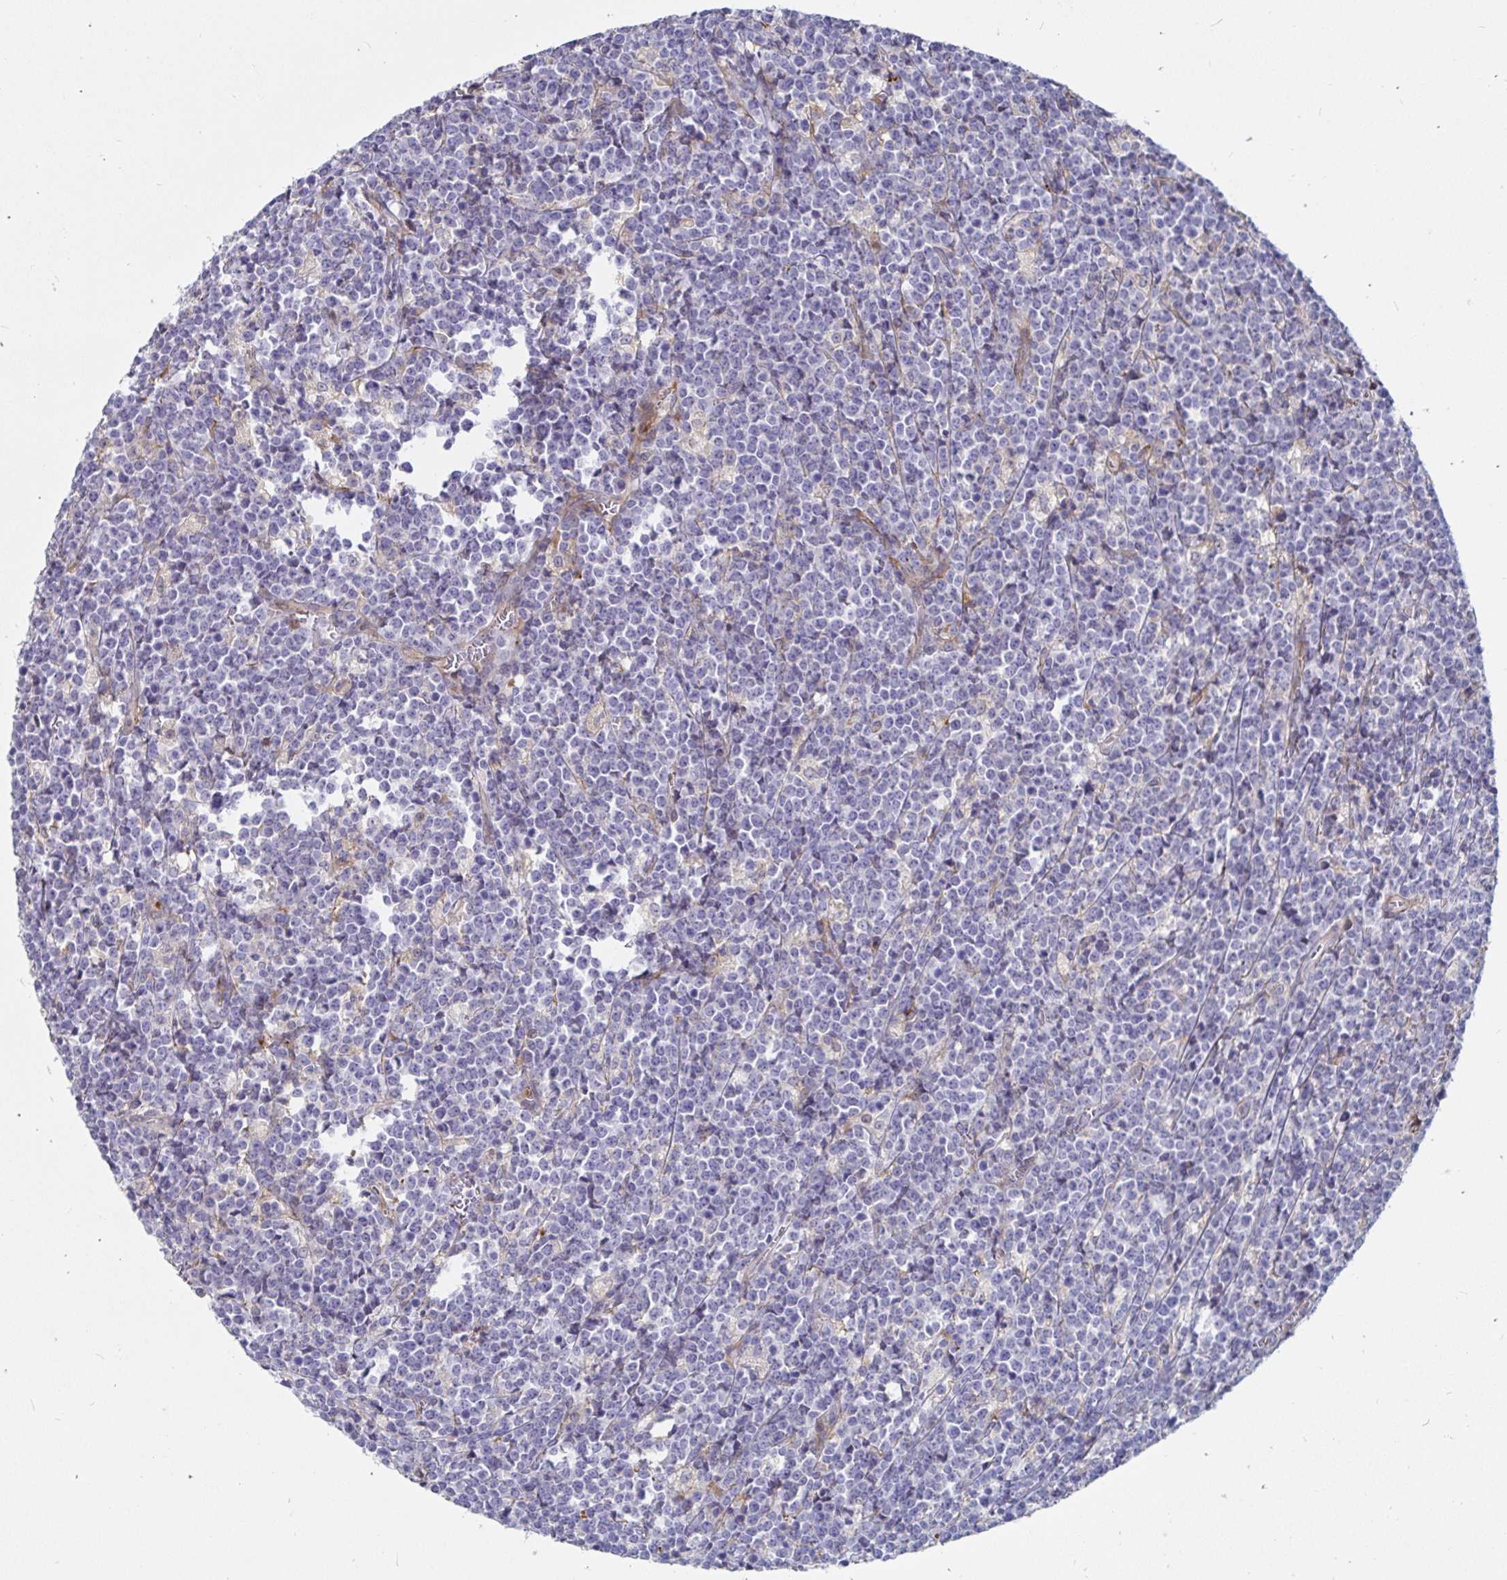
{"staining": {"intensity": "negative", "quantity": "none", "location": "none"}, "tissue": "lymphoma", "cell_type": "Tumor cells", "image_type": "cancer", "snomed": [{"axis": "morphology", "description": "Malignant lymphoma, non-Hodgkin's type, High grade"}, {"axis": "topography", "description": "Small intestine"}], "caption": "Tumor cells are negative for protein expression in human lymphoma. The staining was performed using DAB to visualize the protein expression in brown, while the nuclei were stained in blue with hematoxylin (Magnification: 20x).", "gene": "KCTD19", "patient": {"sex": "female", "age": 56}}